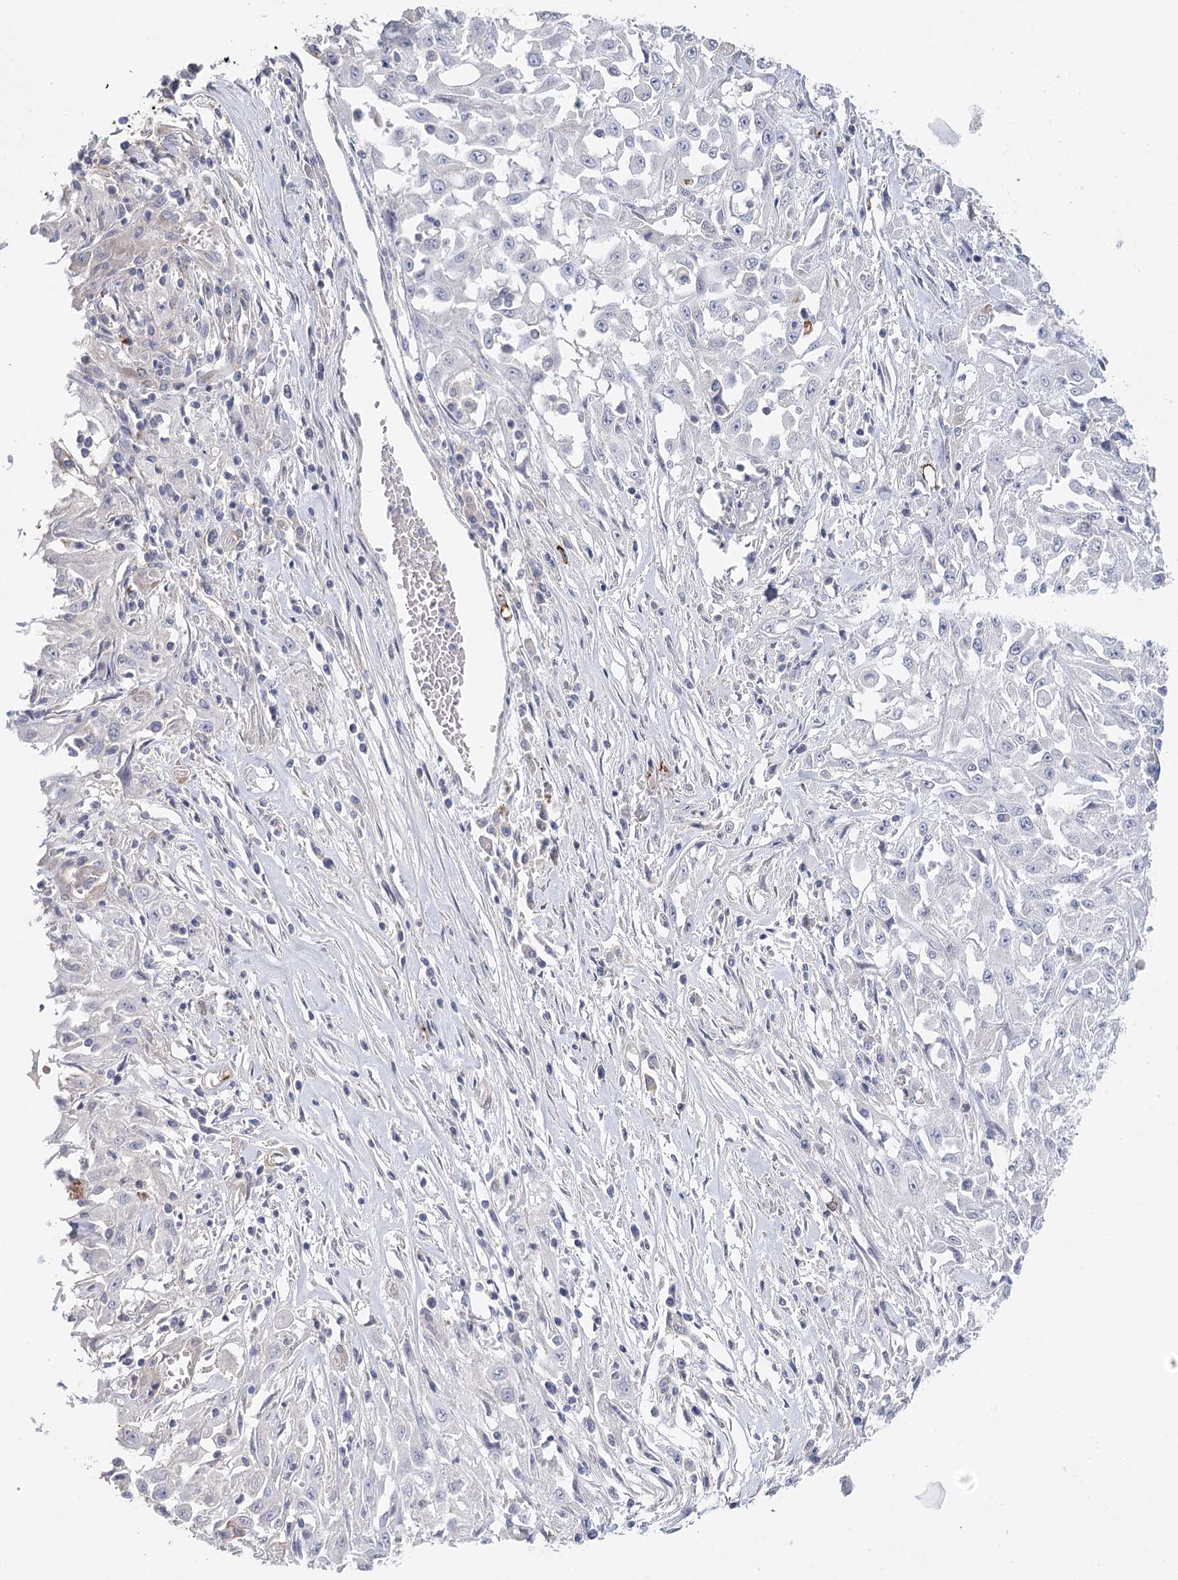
{"staining": {"intensity": "negative", "quantity": "none", "location": "none"}, "tissue": "skin cancer", "cell_type": "Tumor cells", "image_type": "cancer", "snomed": [{"axis": "morphology", "description": "Squamous cell carcinoma, NOS"}, {"axis": "morphology", "description": "Squamous cell carcinoma, metastatic, NOS"}, {"axis": "topography", "description": "Skin"}, {"axis": "topography", "description": "Lymph node"}], "caption": "IHC micrograph of skin squamous cell carcinoma stained for a protein (brown), which reveals no positivity in tumor cells. The staining is performed using DAB brown chromogen with nuclei counter-stained in using hematoxylin.", "gene": "ARHGAP44", "patient": {"sex": "male", "age": 75}}